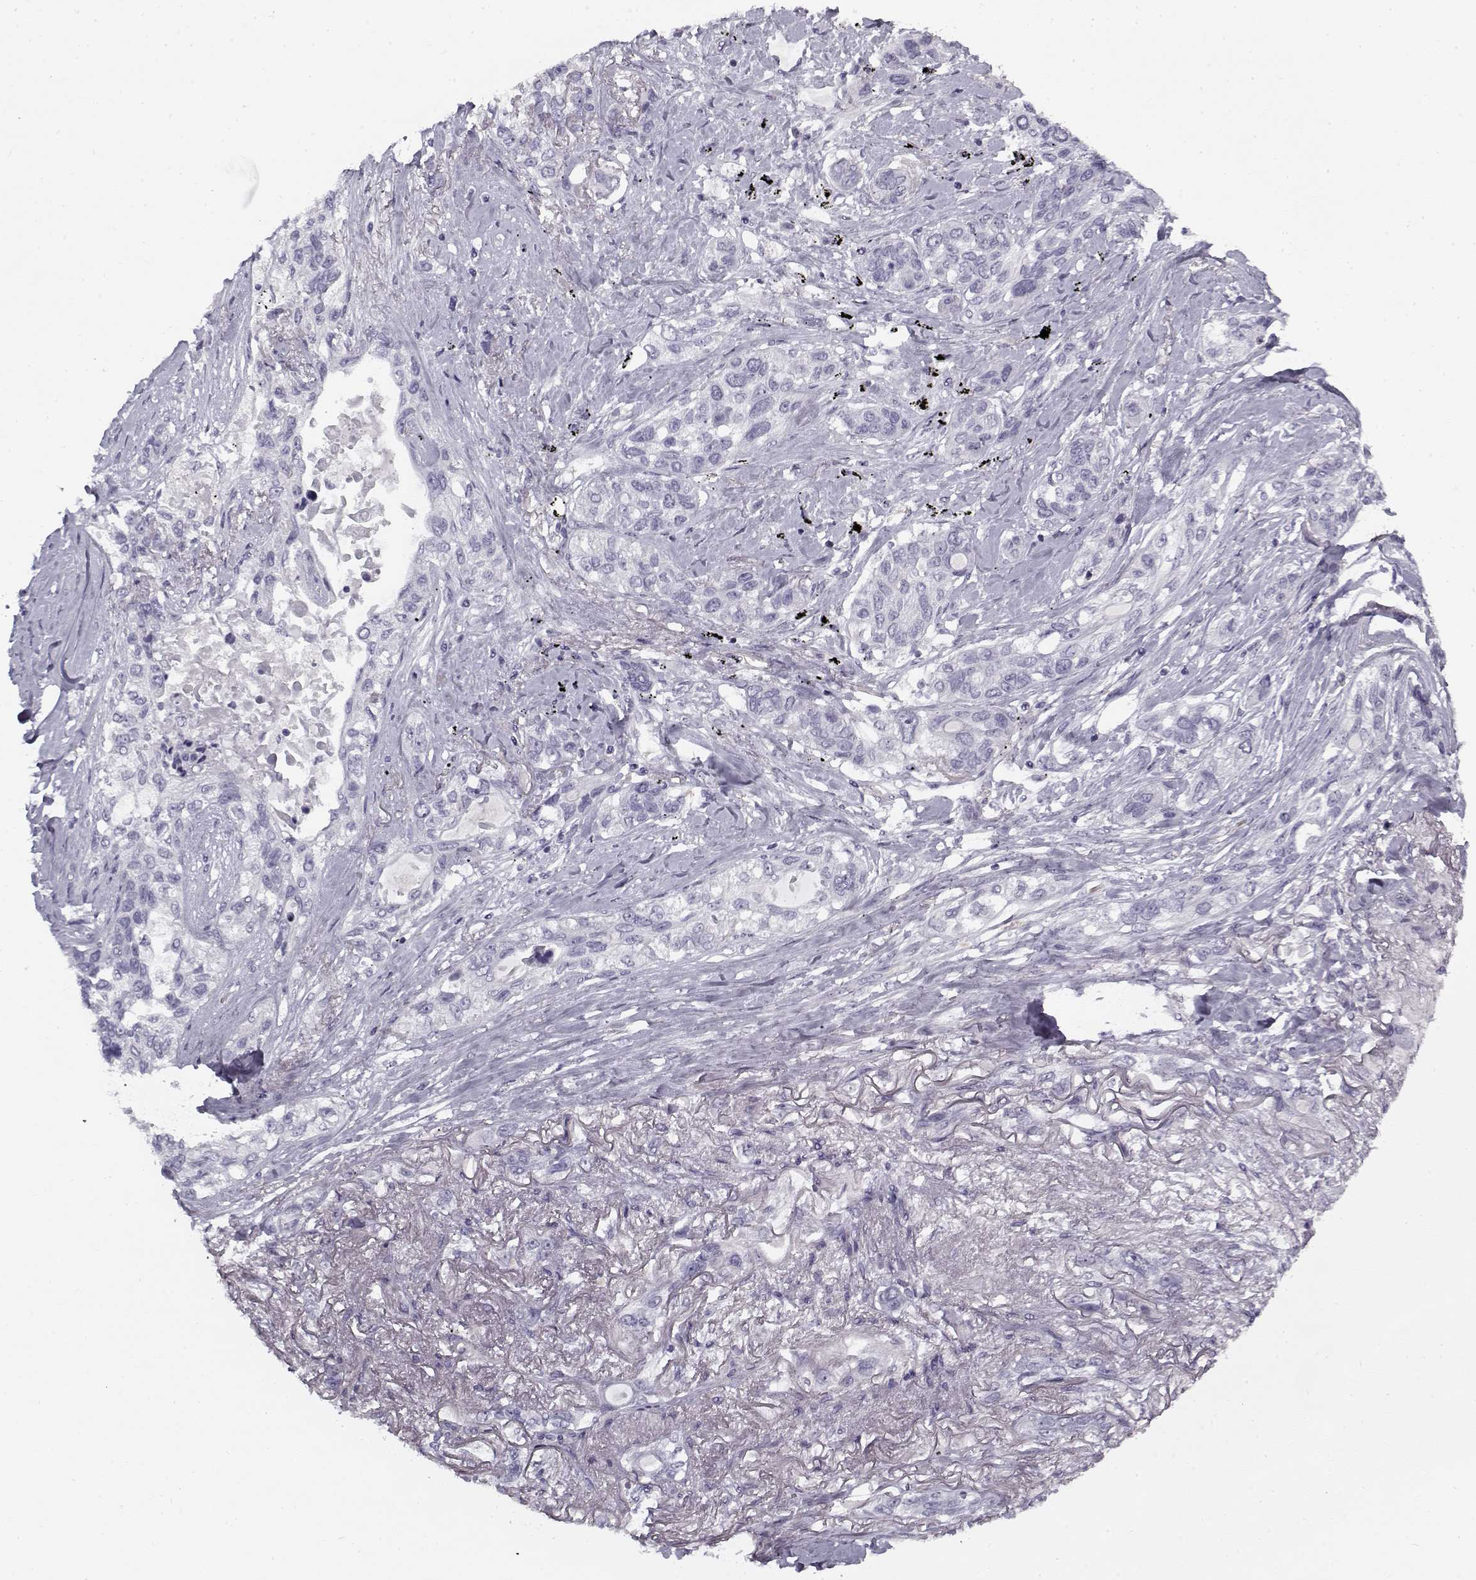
{"staining": {"intensity": "negative", "quantity": "none", "location": "none"}, "tissue": "lung cancer", "cell_type": "Tumor cells", "image_type": "cancer", "snomed": [{"axis": "morphology", "description": "Squamous cell carcinoma, NOS"}, {"axis": "topography", "description": "Lung"}], "caption": "Immunohistochemical staining of squamous cell carcinoma (lung) demonstrates no significant positivity in tumor cells. The staining was performed using DAB to visualize the protein expression in brown, while the nuclei were stained in blue with hematoxylin (Magnification: 20x).", "gene": "SNCA", "patient": {"sex": "female", "age": 70}}